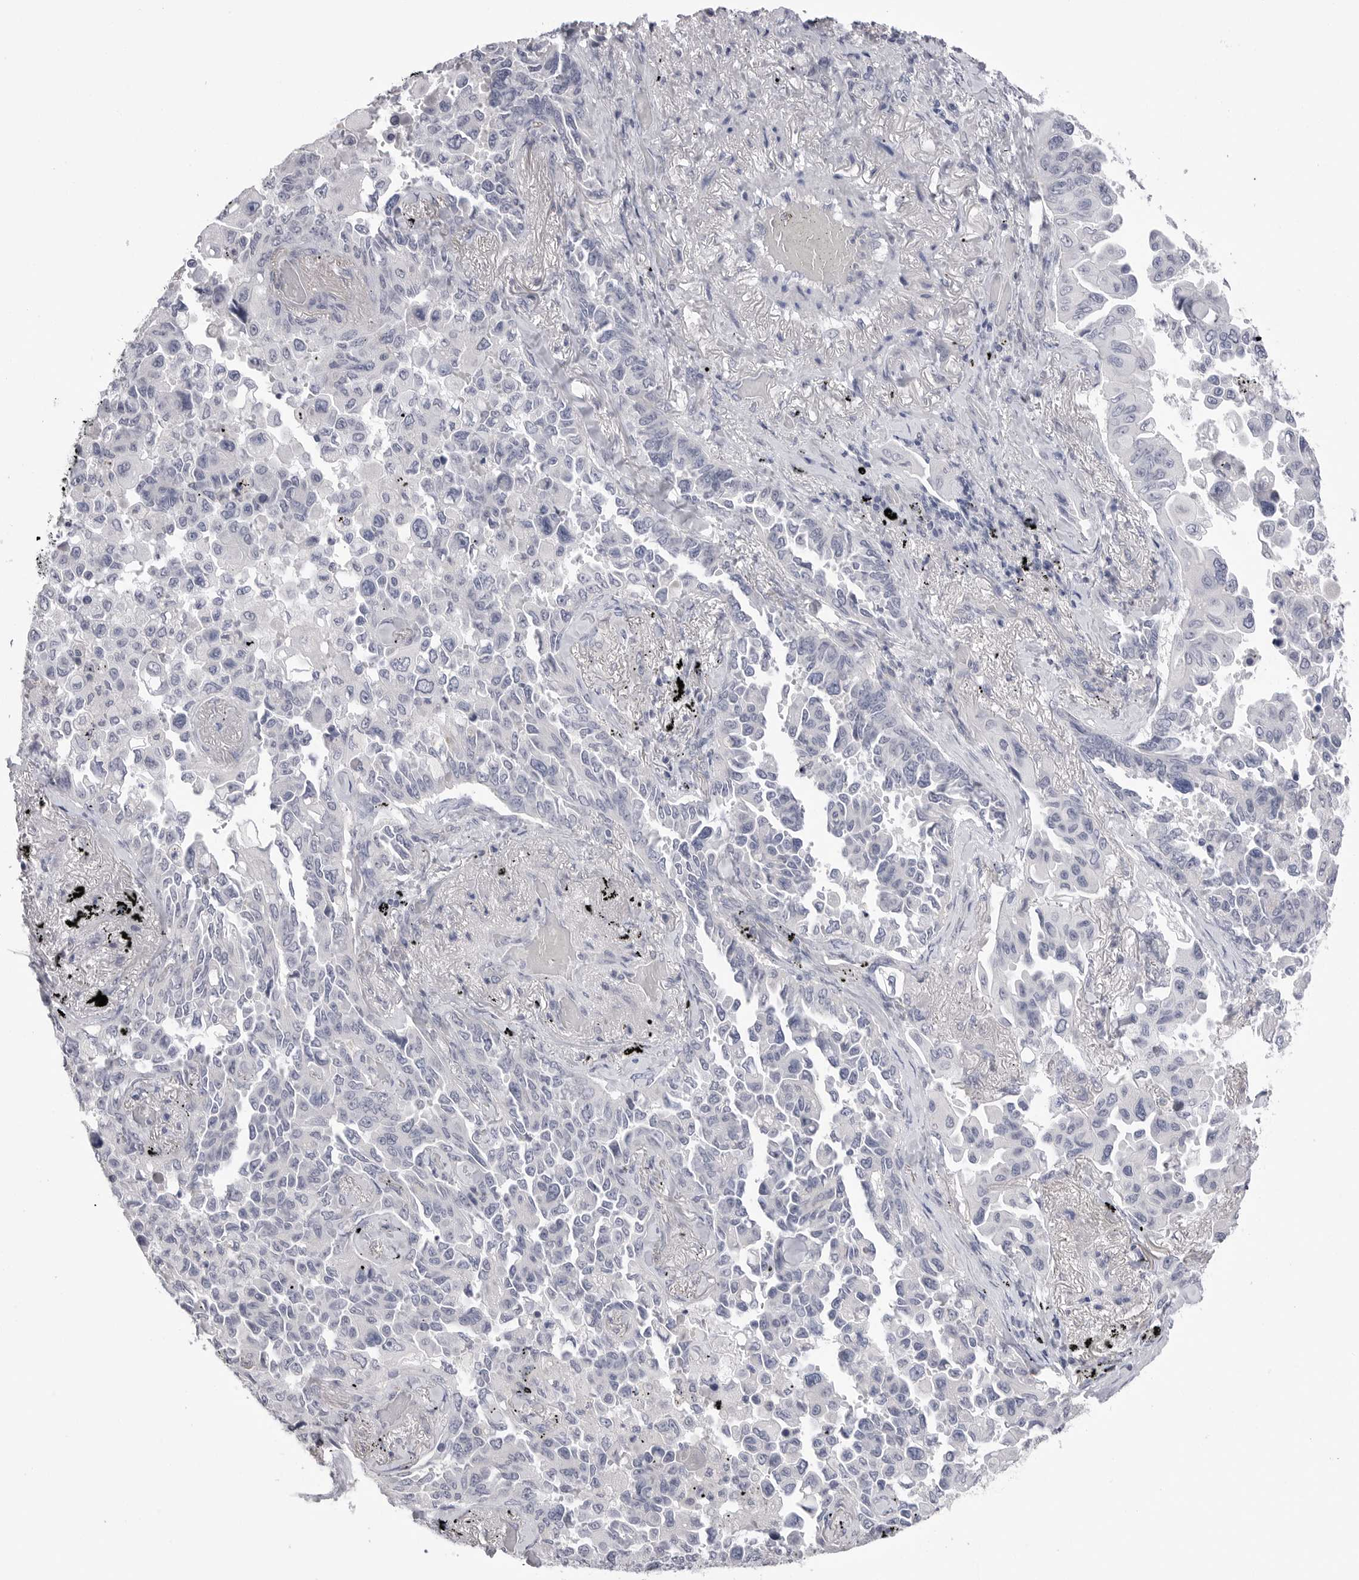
{"staining": {"intensity": "negative", "quantity": "none", "location": "none"}, "tissue": "lung cancer", "cell_type": "Tumor cells", "image_type": "cancer", "snomed": [{"axis": "morphology", "description": "Adenocarcinoma, NOS"}, {"axis": "topography", "description": "Lung"}], "caption": "Lung adenocarcinoma was stained to show a protein in brown. There is no significant expression in tumor cells.", "gene": "DLGAP3", "patient": {"sex": "female", "age": 67}}